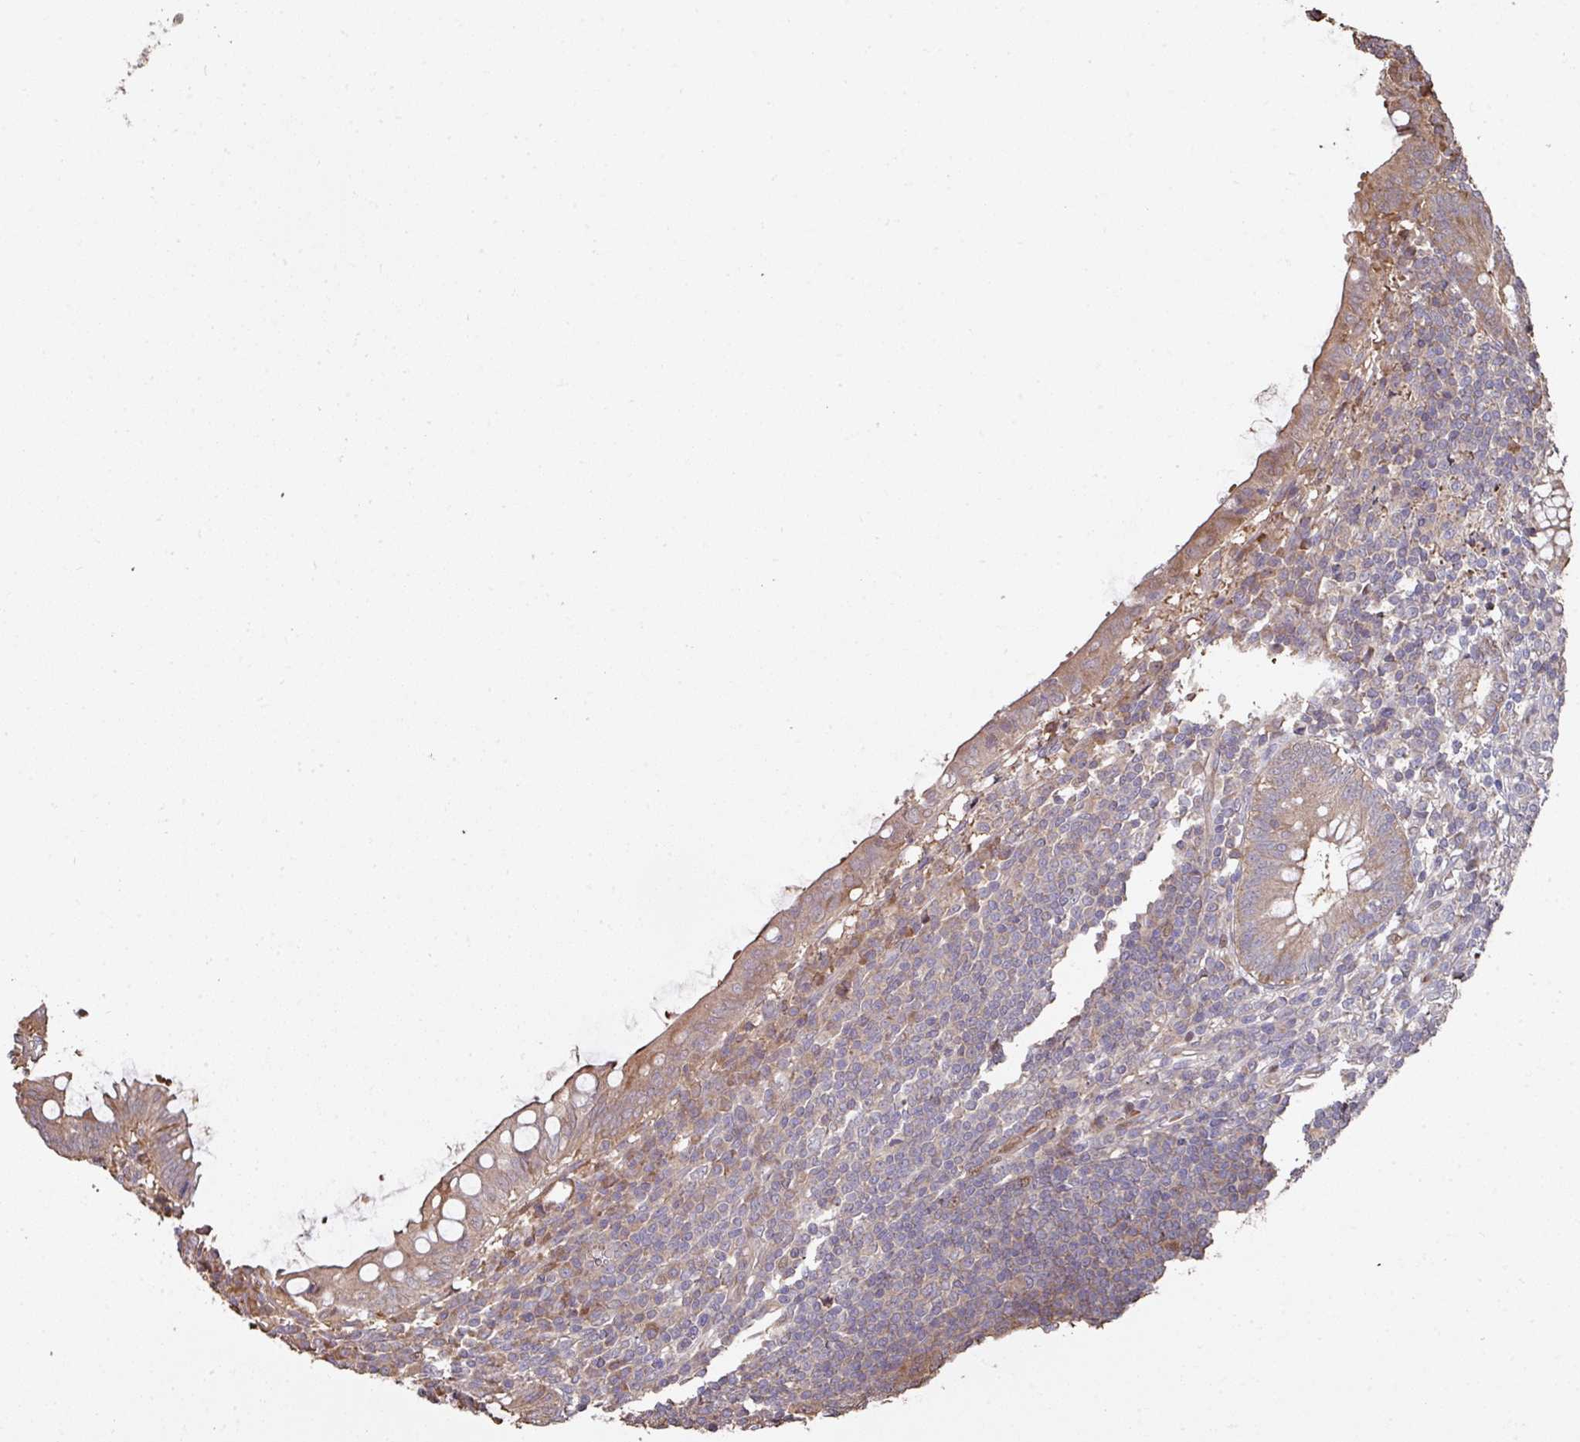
{"staining": {"intensity": "moderate", "quantity": ">75%", "location": "cytoplasmic/membranous"}, "tissue": "appendix", "cell_type": "Glandular cells", "image_type": "normal", "snomed": [{"axis": "morphology", "description": "Normal tissue, NOS"}, {"axis": "topography", "description": "Appendix"}], "caption": "The image displays immunohistochemical staining of benign appendix. There is moderate cytoplasmic/membranous staining is seen in approximately >75% of glandular cells. Using DAB (3,3'-diaminobenzidine) (brown) and hematoxylin (blue) stains, captured at high magnification using brightfield microscopy.", "gene": "CA7", "patient": {"sex": "male", "age": 83}}